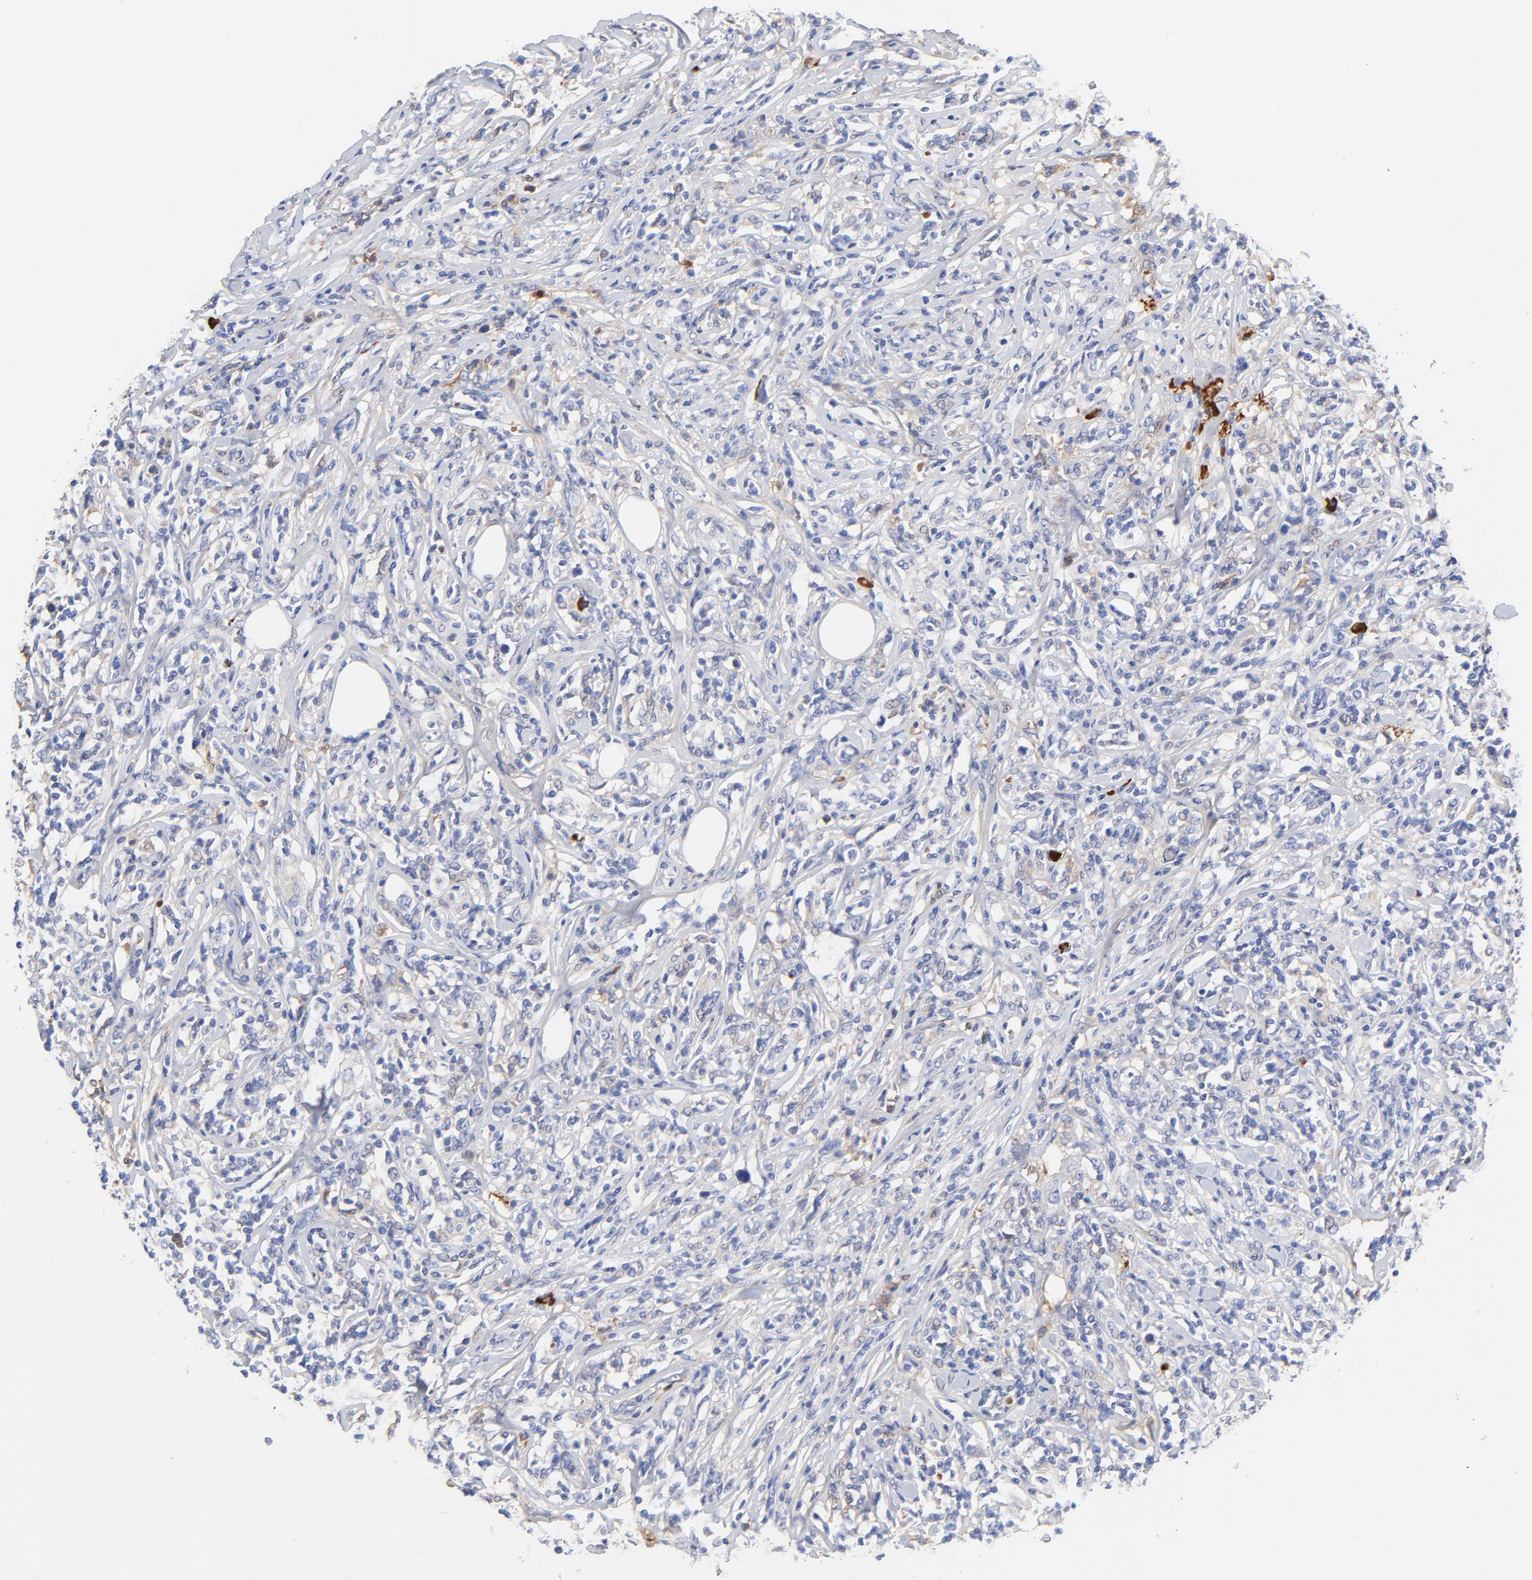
{"staining": {"intensity": "weak", "quantity": "<25%", "location": "cytoplasmic/membranous"}, "tissue": "lymphoma", "cell_type": "Tumor cells", "image_type": "cancer", "snomed": [{"axis": "morphology", "description": "Malignant lymphoma, non-Hodgkin's type, High grade"}, {"axis": "topography", "description": "Lymph node"}], "caption": "Lymphoma stained for a protein using IHC shows no positivity tumor cells.", "gene": "IGLV3-10", "patient": {"sex": "female", "age": 84}}